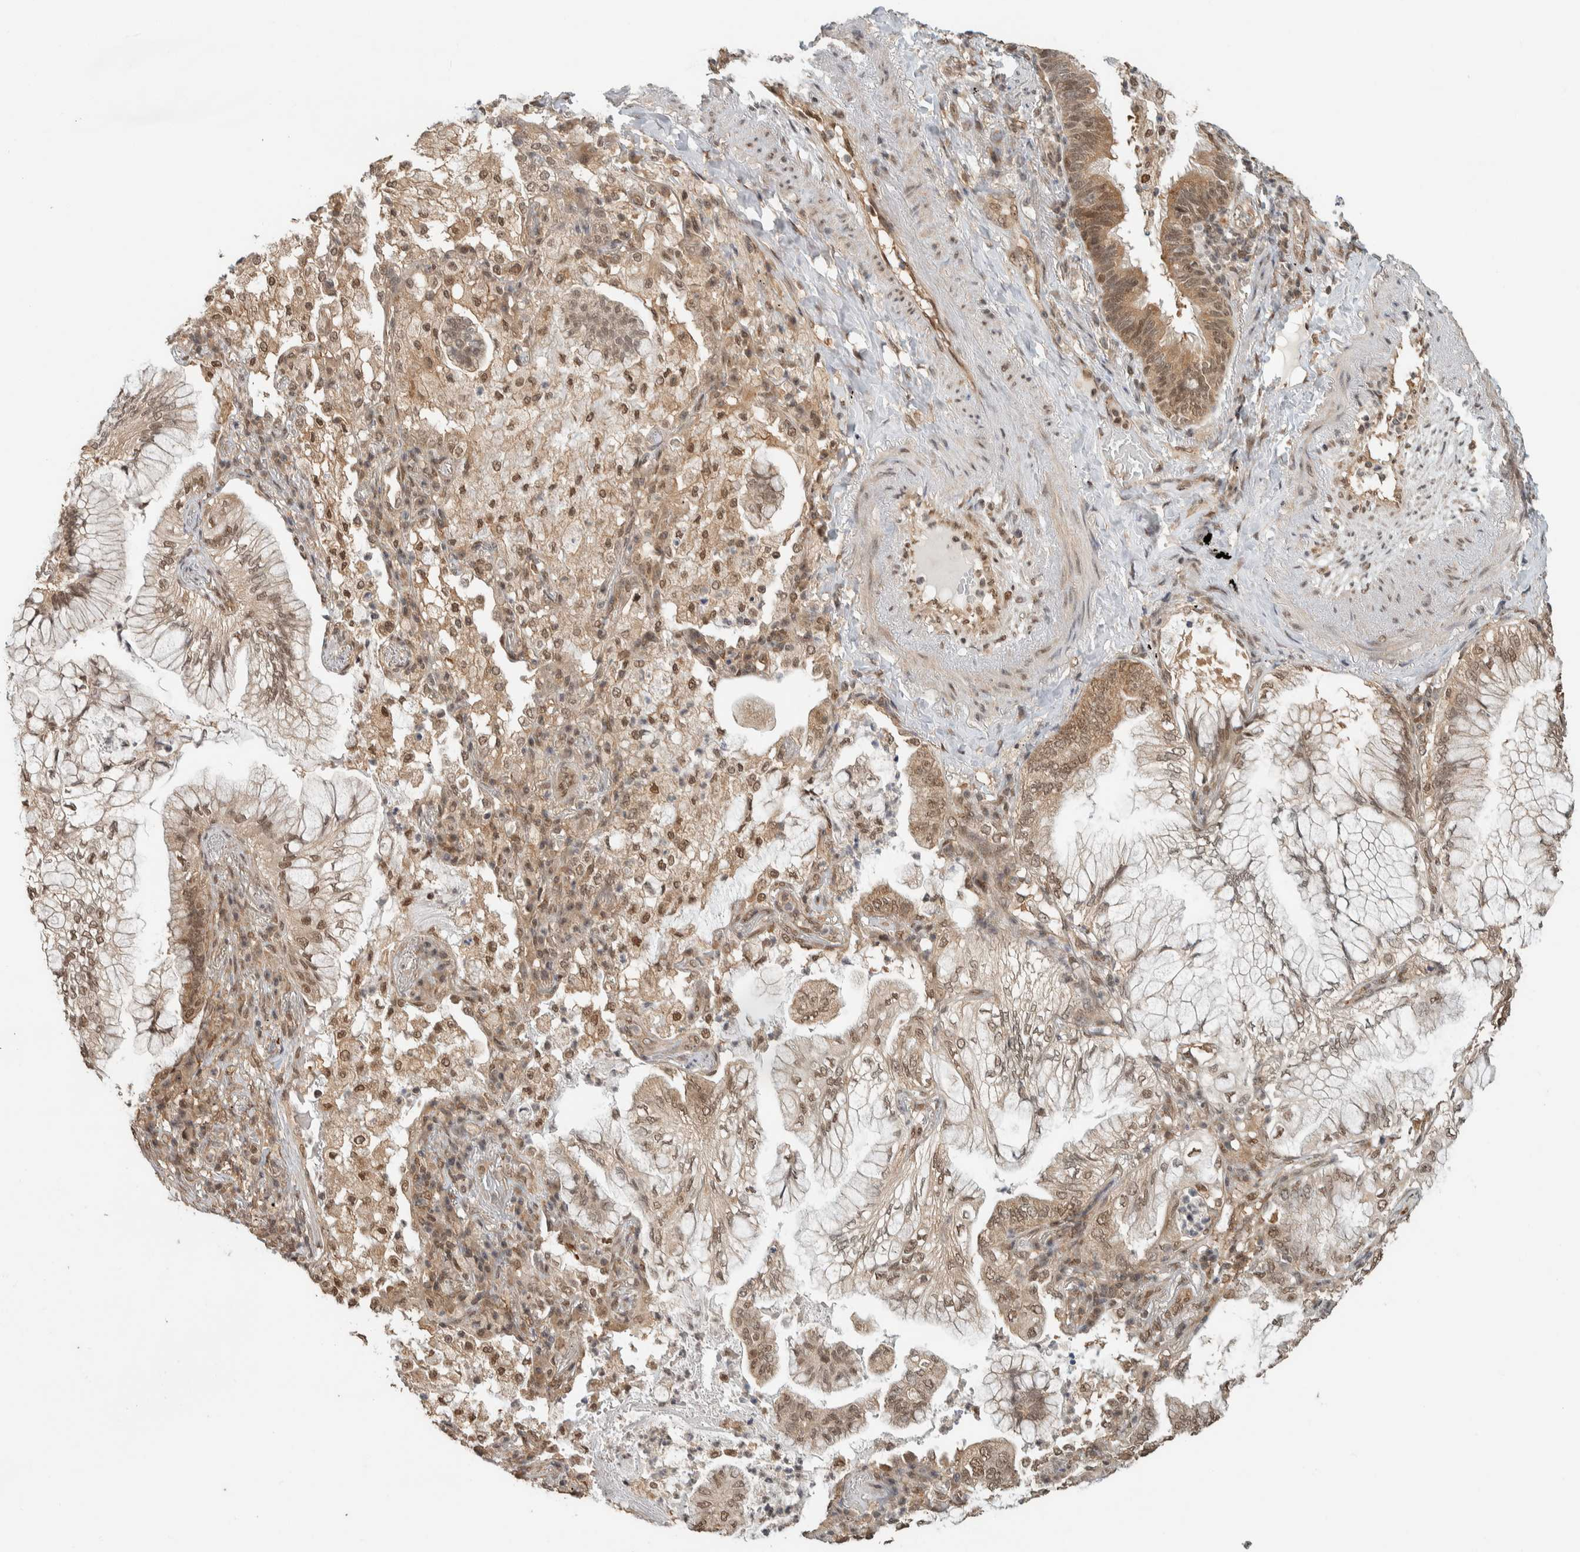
{"staining": {"intensity": "weak", "quantity": ">75%", "location": "cytoplasmic/membranous,nuclear"}, "tissue": "lung cancer", "cell_type": "Tumor cells", "image_type": "cancer", "snomed": [{"axis": "morphology", "description": "Adenocarcinoma, NOS"}, {"axis": "topography", "description": "Lung"}], "caption": "The histopathology image exhibits staining of adenocarcinoma (lung), revealing weak cytoplasmic/membranous and nuclear protein positivity (brown color) within tumor cells.", "gene": "ZBTB2", "patient": {"sex": "female", "age": 70}}